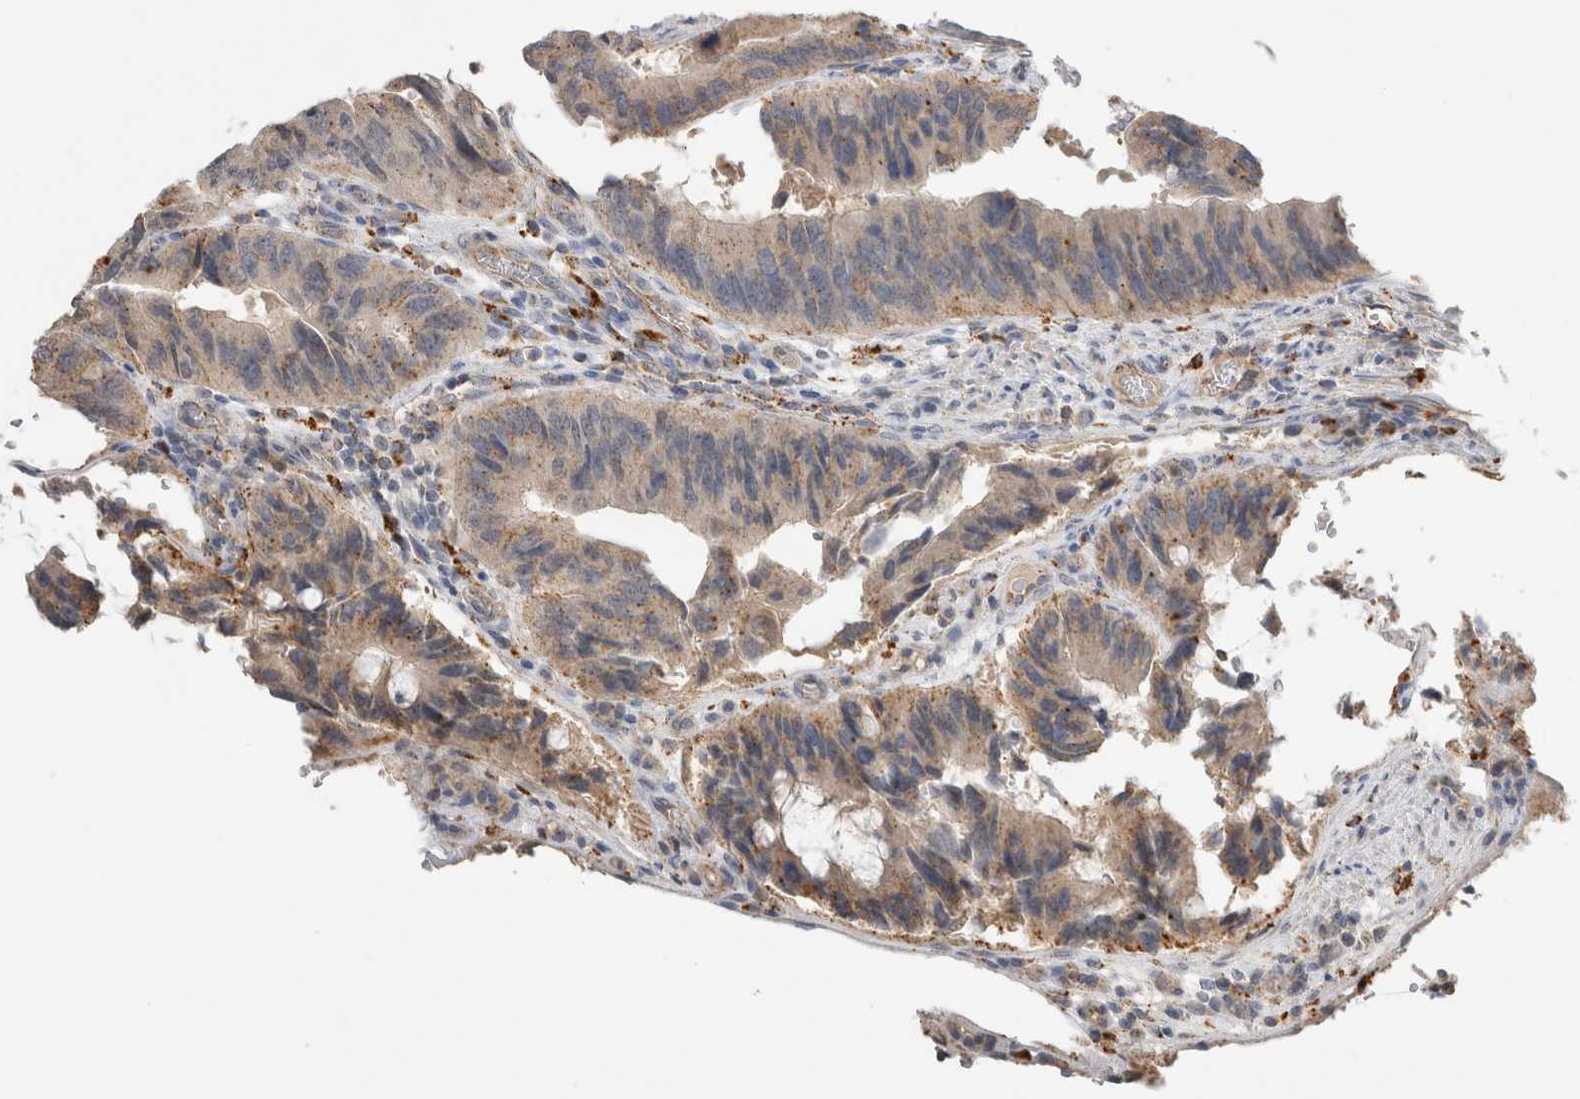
{"staining": {"intensity": "weak", "quantity": ">75%", "location": "cytoplasmic/membranous"}, "tissue": "colorectal cancer", "cell_type": "Tumor cells", "image_type": "cancer", "snomed": [{"axis": "morphology", "description": "Adenocarcinoma, NOS"}, {"axis": "topography", "description": "Colon"}], "caption": "IHC of human colorectal cancer shows low levels of weak cytoplasmic/membranous staining in approximately >75% of tumor cells. The protein is stained brown, and the nuclei are stained in blue (DAB IHC with brightfield microscopy, high magnification).", "gene": "GNS", "patient": {"sex": "male", "age": 71}}